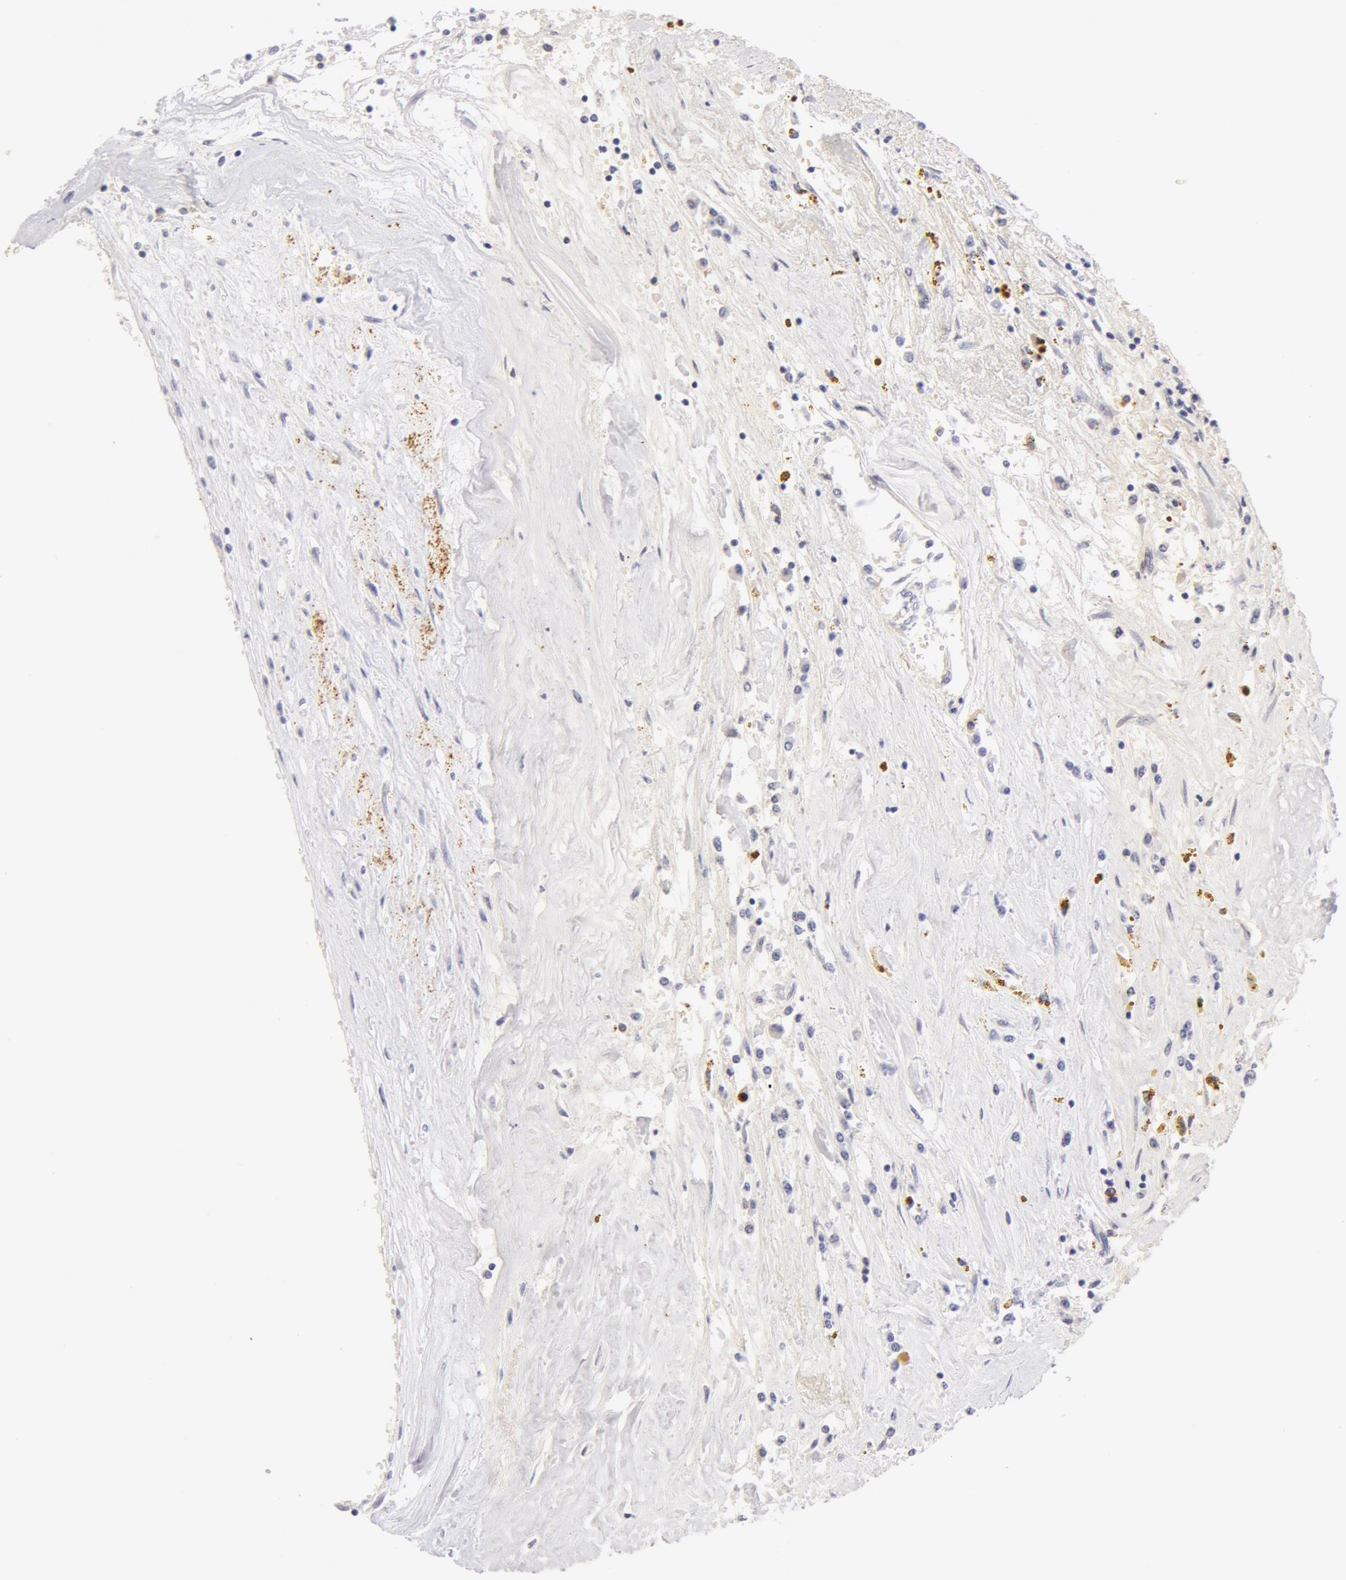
{"staining": {"intensity": "negative", "quantity": "none", "location": "none"}, "tissue": "renal cancer", "cell_type": "Tumor cells", "image_type": "cancer", "snomed": [{"axis": "morphology", "description": "Adenocarcinoma, NOS"}, {"axis": "topography", "description": "Kidney"}], "caption": "This is an immunohistochemistry (IHC) histopathology image of adenocarcinoma (renal). There is no expression in tumor cells.", "gene": "AHSG", "patient": {"sex": "male", "age": 78}}